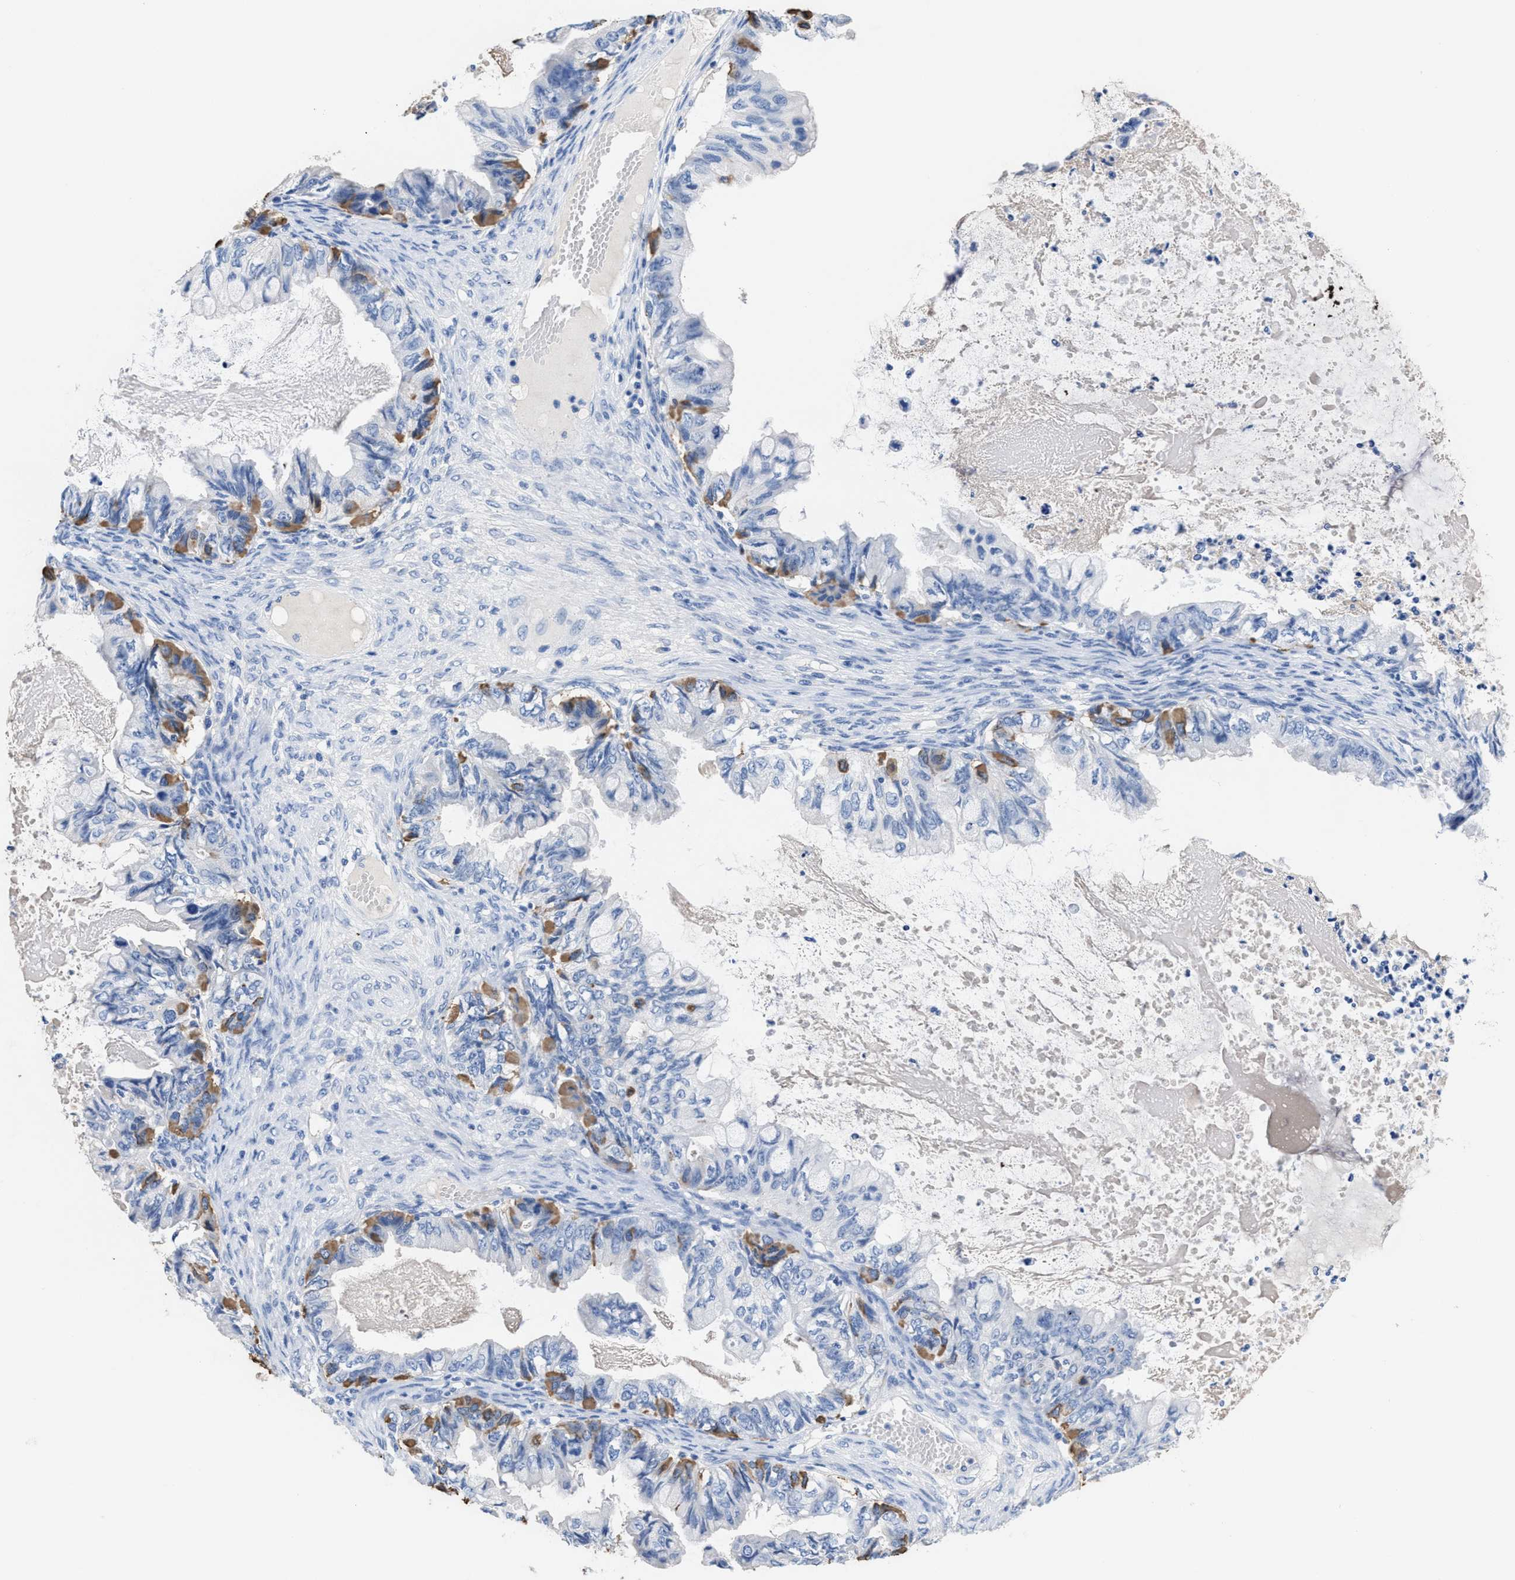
{"staining": {"intensity": "moderate", "quantity": "<25%", "location": "cytoplasmic/membranous"}, "tissue": "ovarian cancer", "cell_type": "Tumor cells", "image_type": "cancer", "snomed": [{"axis": "morphology", "description": "Cystadenocarcinoma, mucinous, NOS"}, {"axis": "topography", "description": "Ovary"}], "caption": "This is an image of immunohistochemistry staining of ovarian cancer, which shows moderate positivity in the cytoplasmic/membranous of tumor cells.", "gene": "SLFN13", "patient": {"sex": "female", "age": 80}}